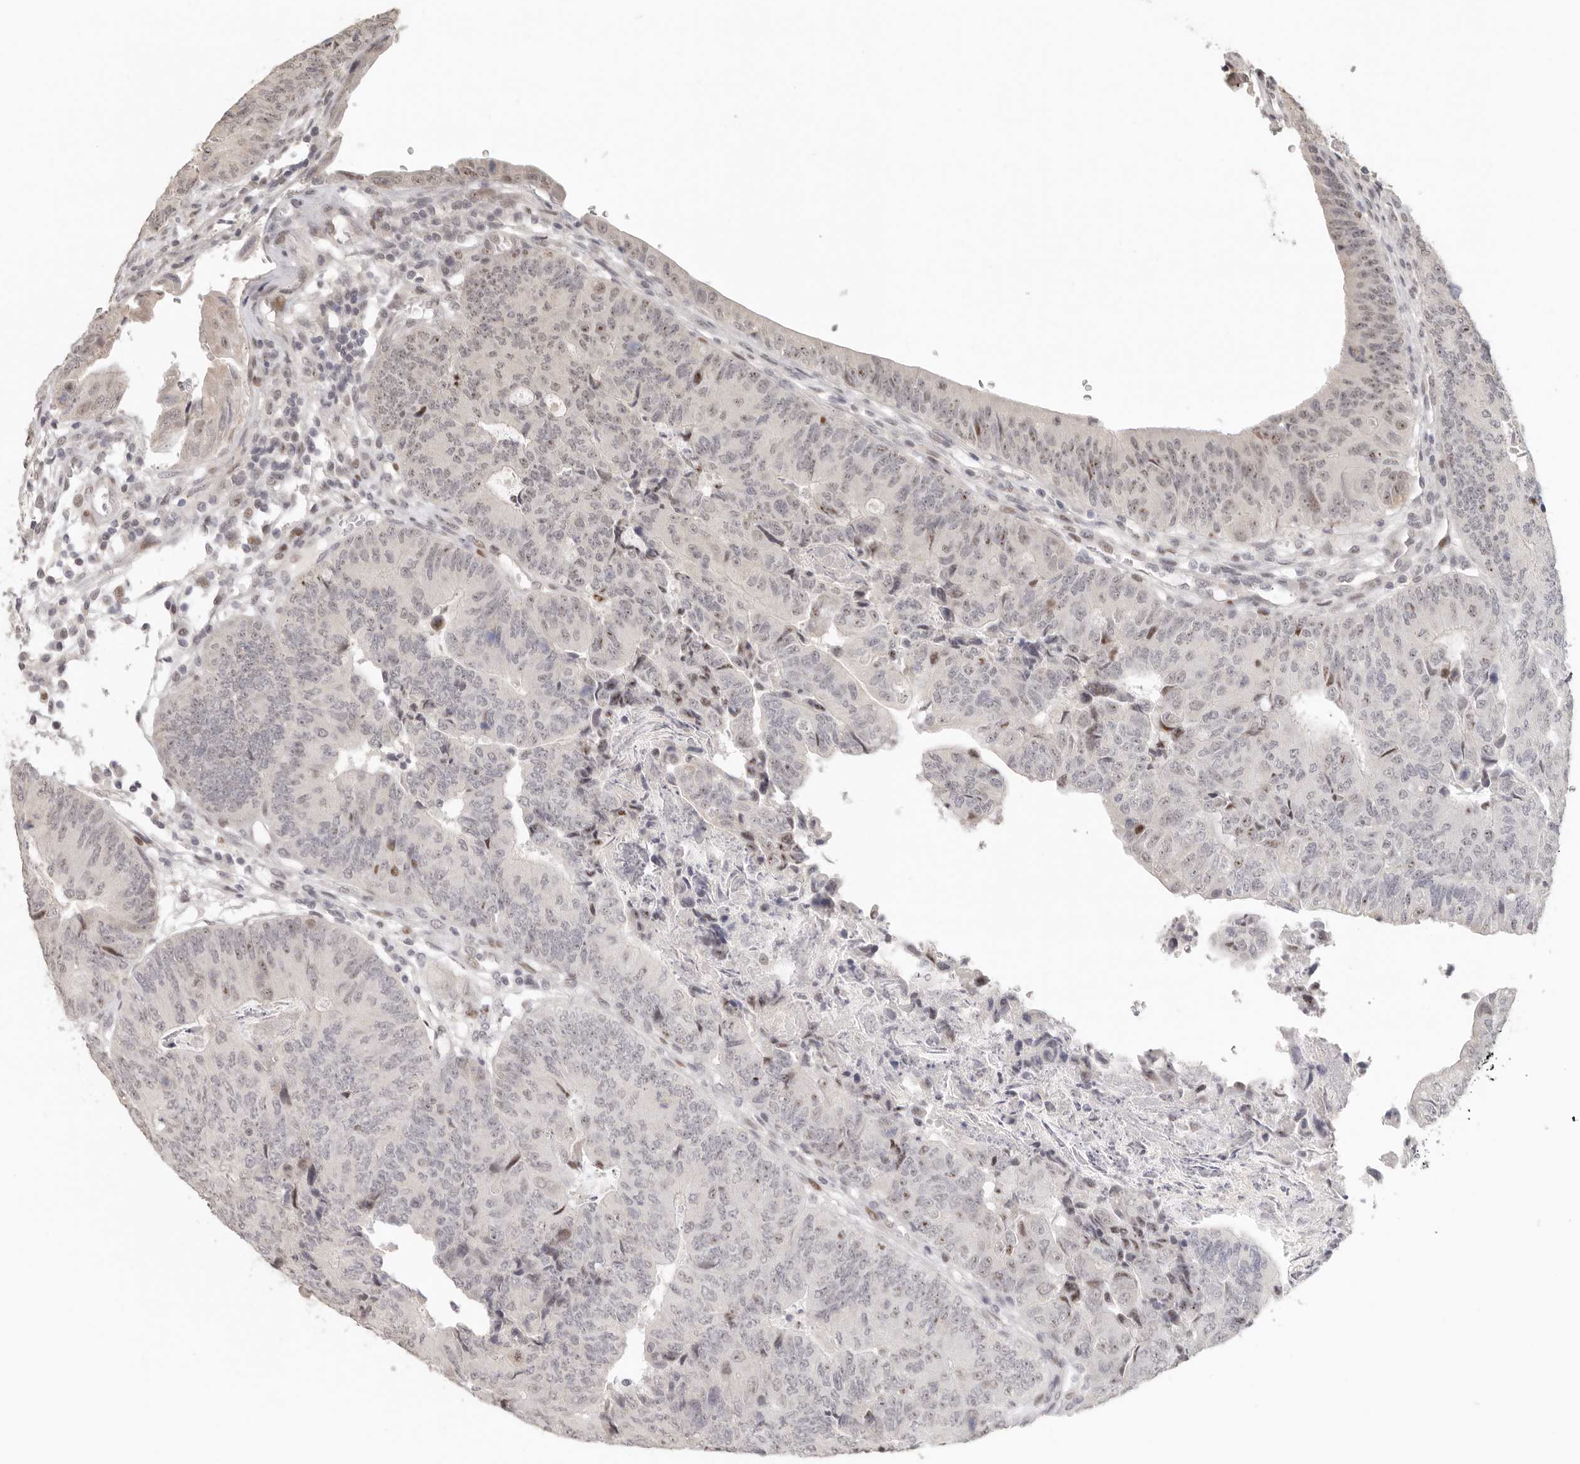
{"staining": {"intensity": "weak", "quantity": "<25%", "location": "nuclear"}, "tissue": "colorectal cancer", "cell_type": "Tumor cells", "image_type": "cancer", "snomed": [{"axis": "morphology", "description": "Adenocarcinoma, NOS"}, {"axis": "topography", "description": "Colon"}], "caption": "Colorectal cancer stained for a protein using immunohistochemistry (IHC) displays no staining tumor cells.", "gene": "GPBP1L1", "patient": {"sex": "female", "age": 67}}